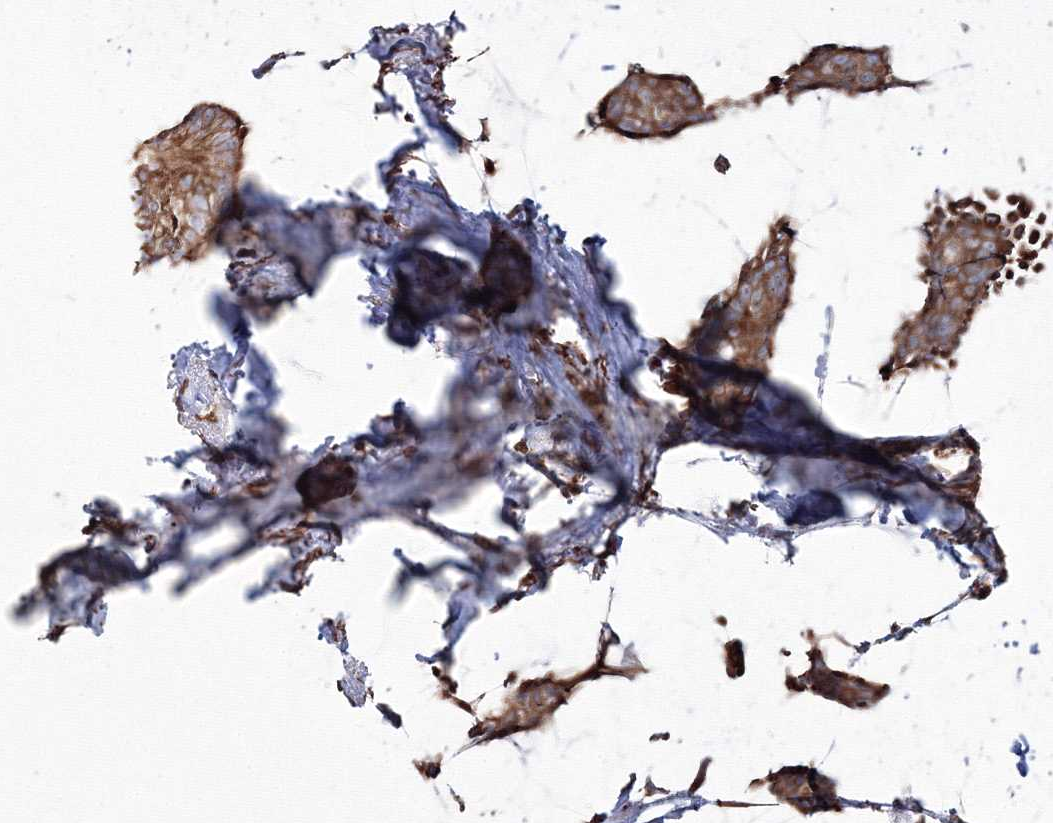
{"staining": {"intensity": "moderate", "quantity": ">75%", "location": "cytoplasmic/membranous"}, "tissue": "breast cancer", "cell_type": "Tumor cells", "image_type": "cancer", "snomed": [{"axis": "morphology", "description": "Duct carcinoma"}, {"axis": "topography", "description": "Breast"}], "caption": "IHC micrograph of intraductal carcinoma (breast) stained for a protein (brown), which exhibits medium levels of moderate cytoplasmic/membranous expression in about >75% of tumor cells.", "gene": "EXOC6", "patient": {"sex": "female", "age": 93}}